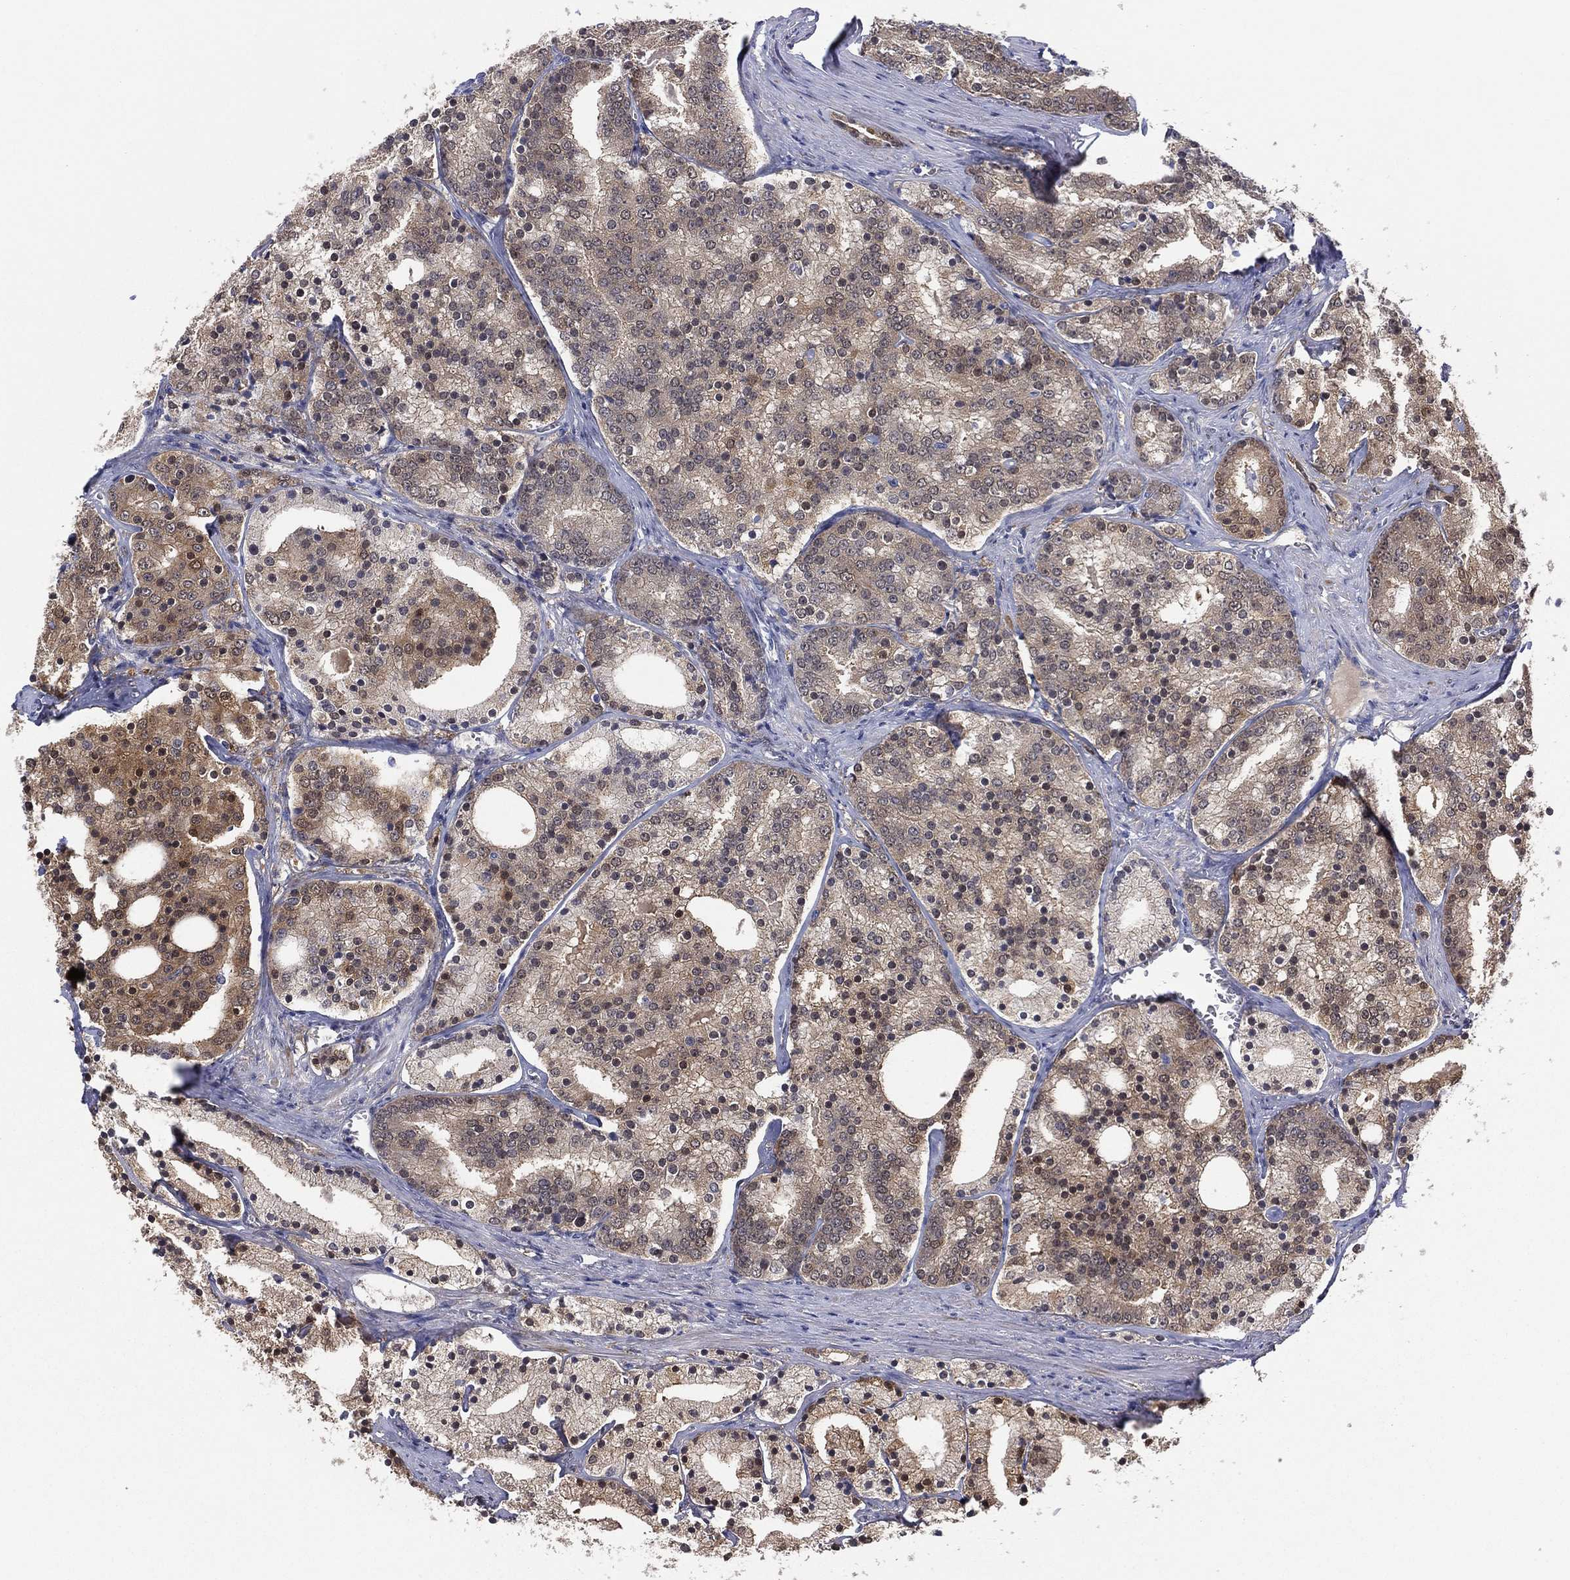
{"staining": {"intensity": "moderate", "quantity": "25%-75%", "location": "cytoplasmic/membranous"}, "tissue": "prostate cancer", "cell_type": "Tumor cells", "image_type": "cancer", "snomed": [{"axis": "morphology", "description": "Adenocarcinoma, NOS"}, {"axis": "topography", "description": "Prostate"}], "caption": "This photomicrograph exhibits immunohistochemistry (IHC) staining of adenocarcinoma (prostate), with medium moderate cytoplasmic/membranous positivity in approximately 25%-75% of tumor cells.", "gene": "DDAH1", "patient": {"sex": "male", "age": 69}}